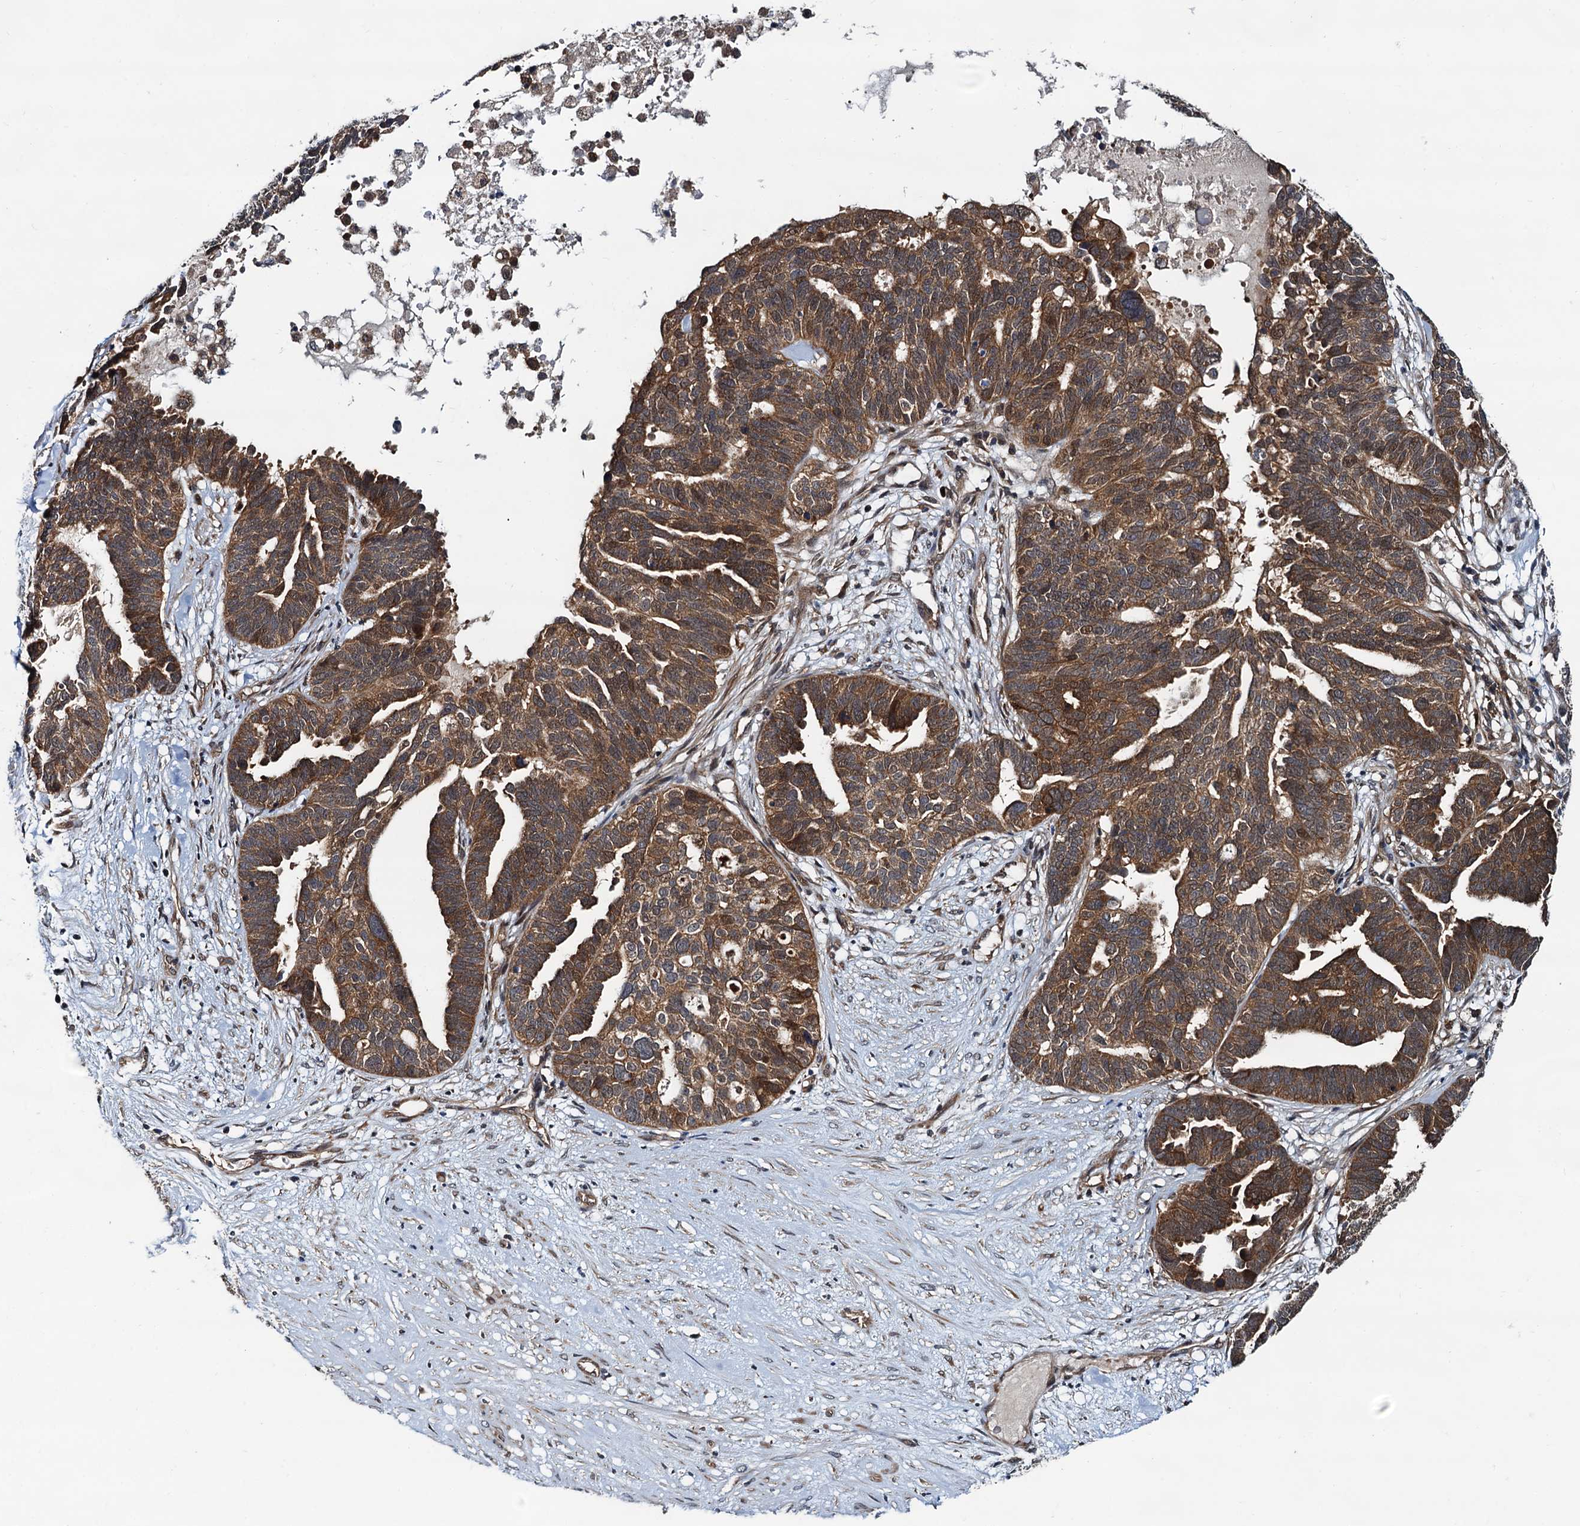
{"staining": {"intensity": "moderate", "quantity": ">75%", "location": "cytoplasmic/membranous,nuclear"}, "tissue": "ovarian cancer", "cell_type": "Tumor cells", "image_type": "cancer", "snomed": [{"axis": "morphology", "description": "Cystadenocarcinoma, serous, NOS"}, {"axis": "topography", "description": "Ovary"}], "caption": "Ovarian cancer was stained to show a protein in brown. There is medium levels of moderate cytoplasmic/membranous and nuclear positivity in about >75% of tumor cells.", "gene": "AAGAB", "patient": {"sex": "female", "age": 59}}